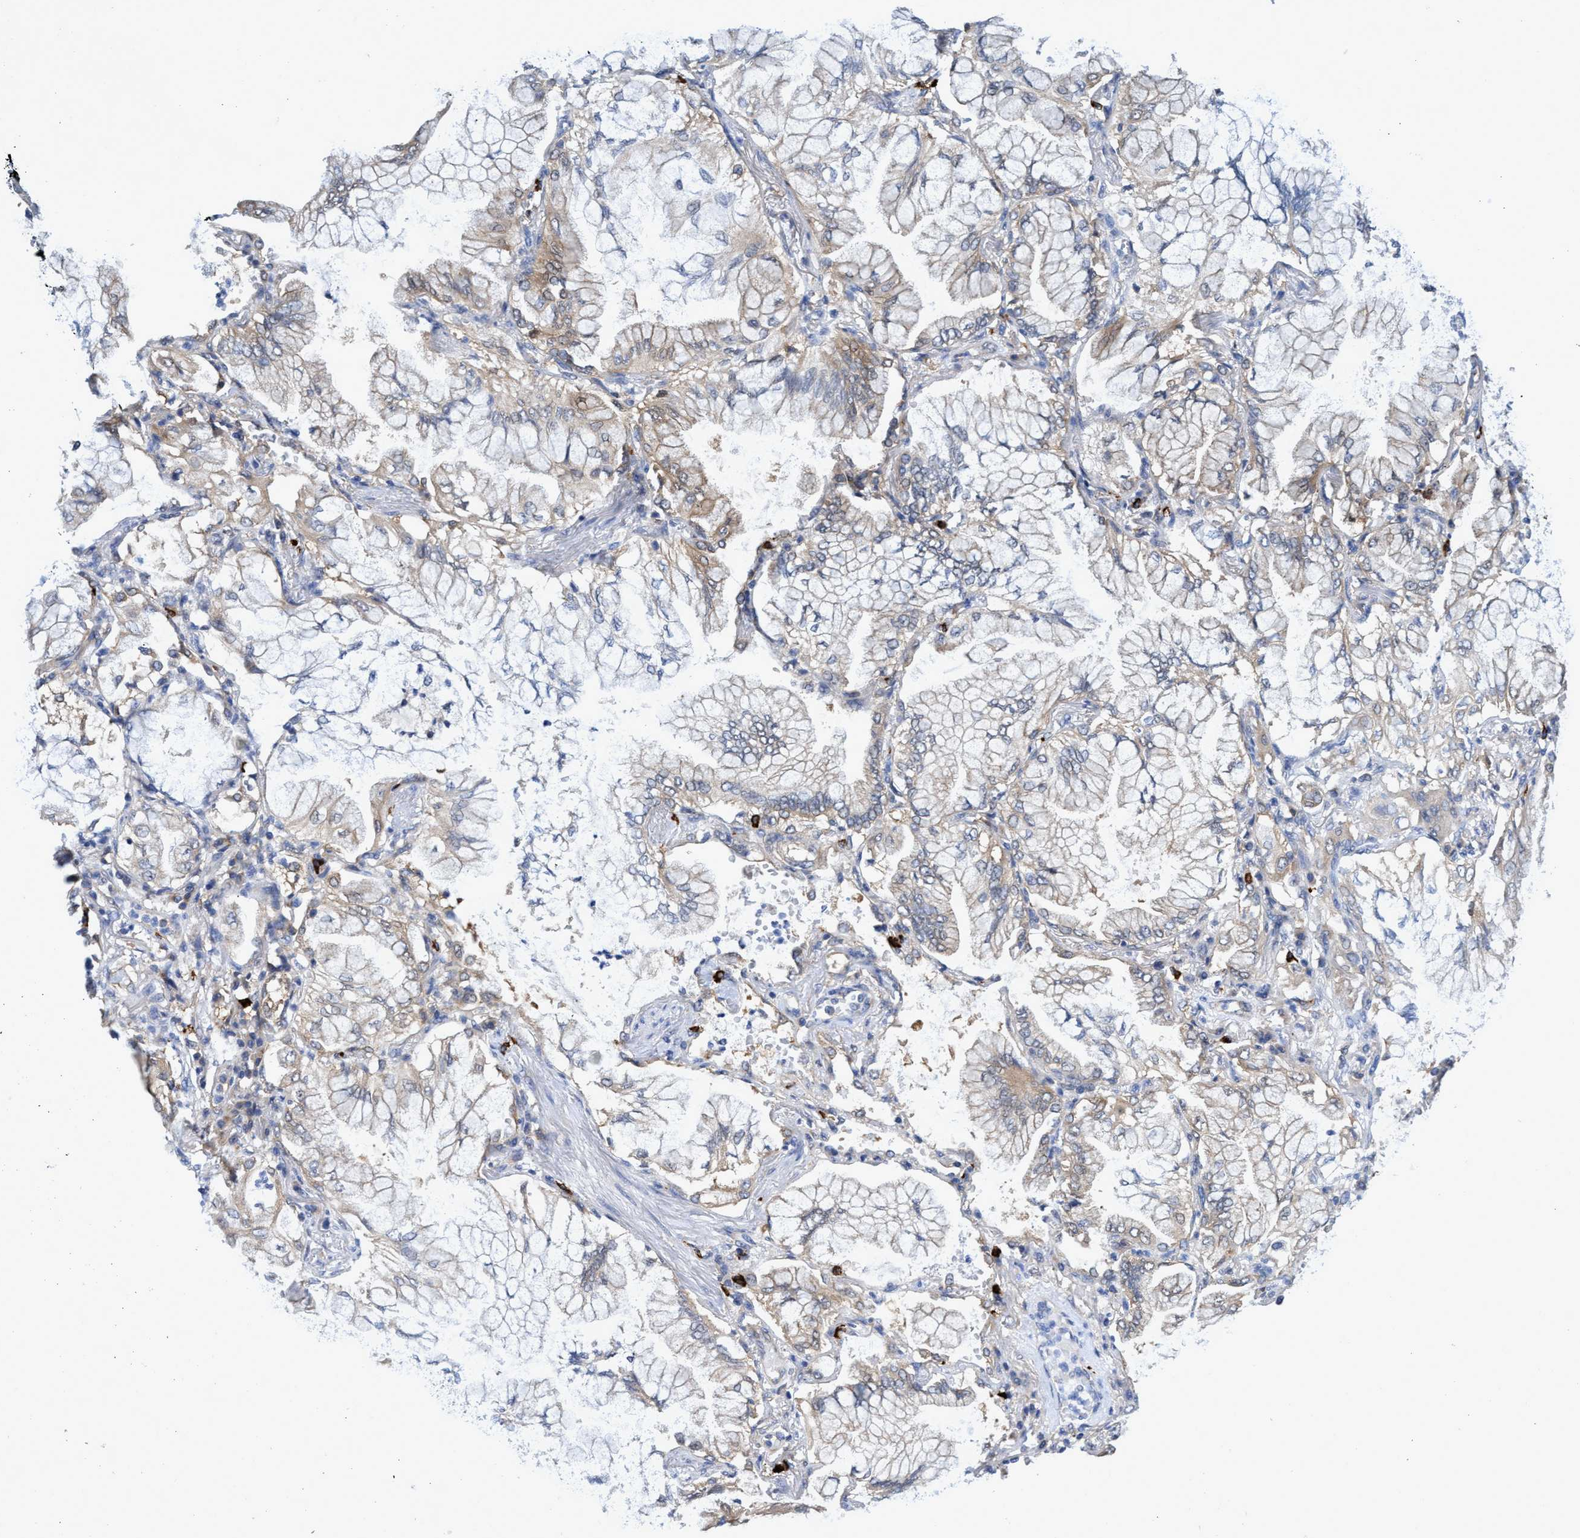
{"staining": {"intensity": "weak", "quantity": "25%-75%", "location": "cytoplasmic/membranous"}, "tissue": "lung cancer", "cell_type": "Tumor cells", "image_type": "cancer", "snomed": [{"axis": "morphology", "description": "Adenocarcinoma, NOS"}, {"axis": "topography", "description": "Lung"}], "caption": "There is low levels of weak cytoplasmic/membranous positivity in tumor cells of lung cancer, as demonstrated by immunohistochemical staining (brown color).", "gene": "PNPO", "patient": {"sex": "female", "age": 70}}